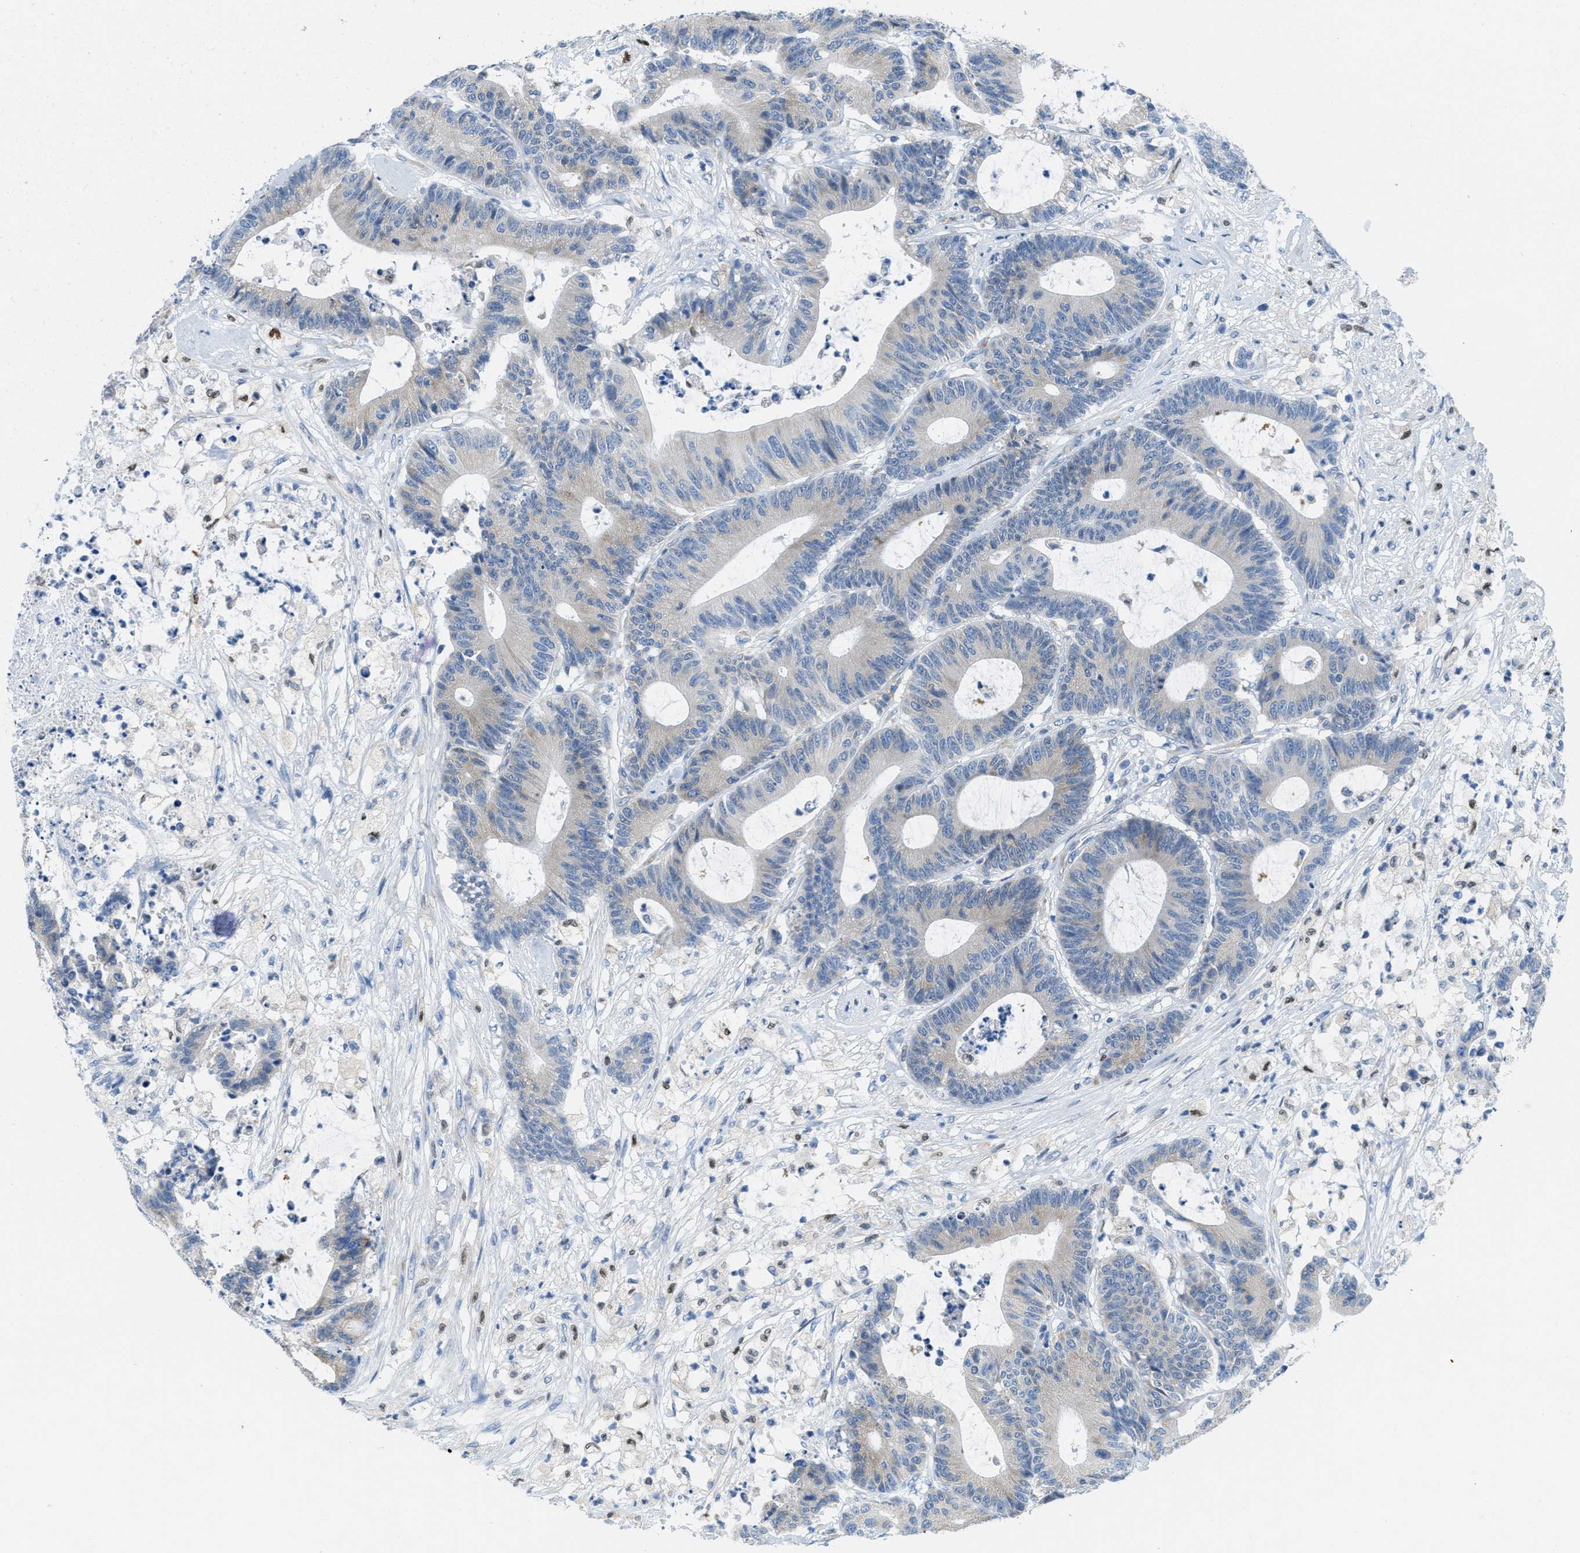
{"staining": {"intensity": "weak", "quantity": "<25%", "location": "cytoplasmic/membranous"}, "tissue": "colorectal cancer", "cell_type": "Tumor cells", "image_type": "cancer", "snomed": [{"axis": "morphology", "description": "Adenocarcinoma, NOS"}, {"axis": "topography", "description": "Colon"}], "caption": "This is an immunohistochemistry histopathology image of human colorectal adenocarcinoma. There is no expression in tumor cells.", "gene": "PTDSS1", "patient": {"sex": "female", "age": 84}}